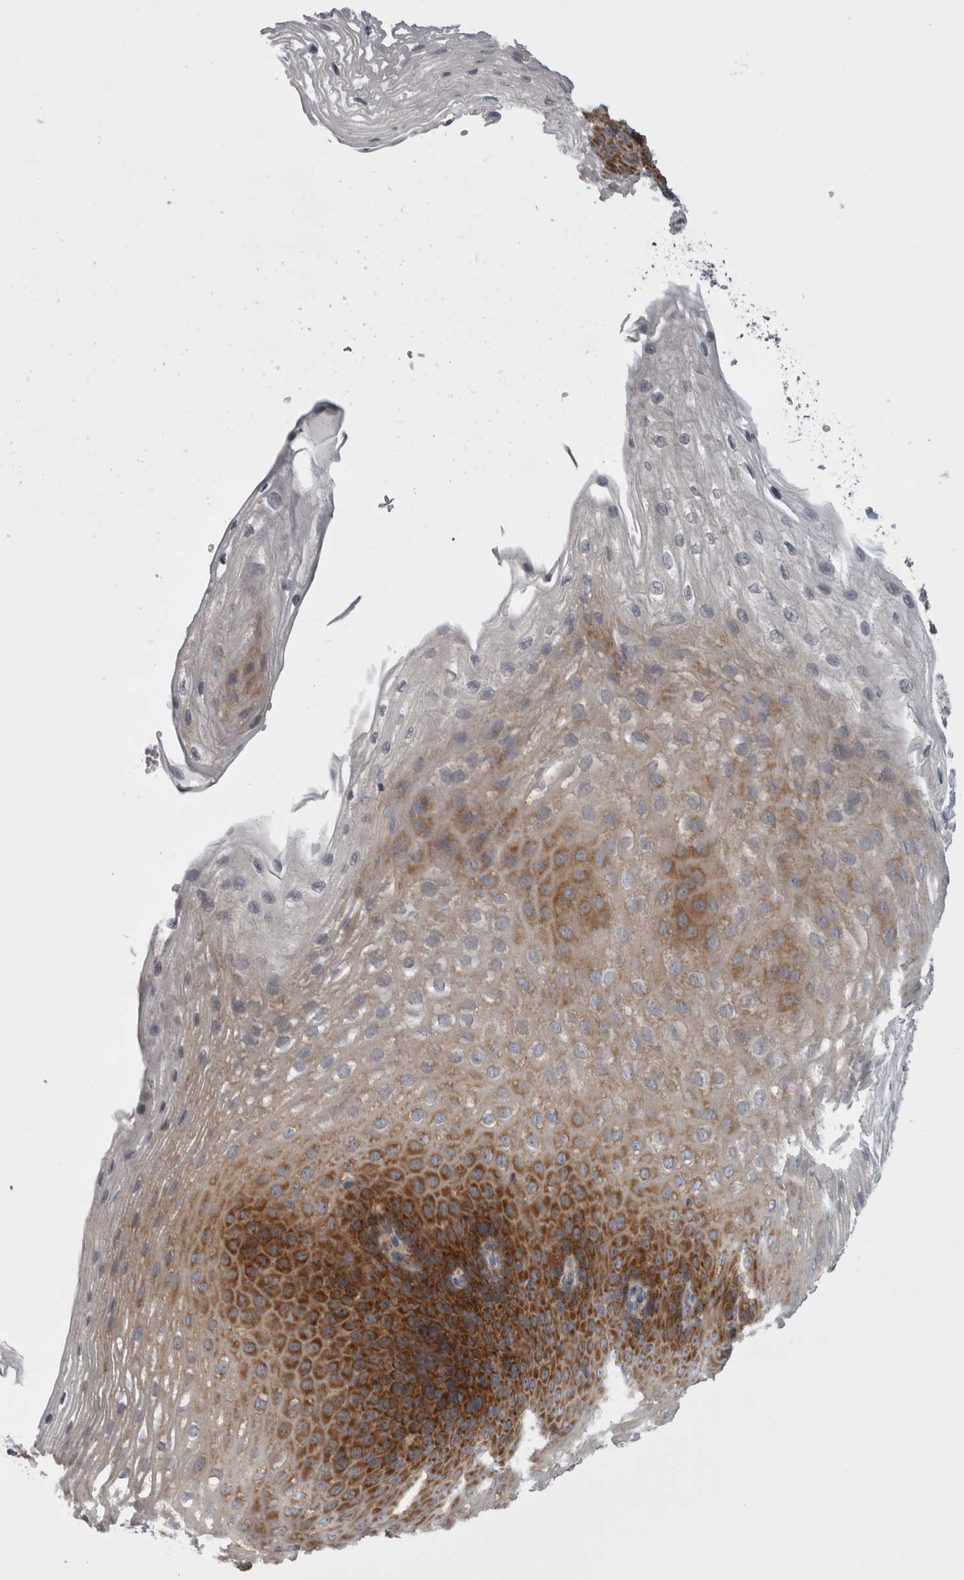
{"staining": {"intensity": "moderate", "quantity": ">75%", "location": "cytoplasmic/membranous"}, "tissue": "esophagus", "cell_type": "Squamous epithelial cells", "image_type": "normal", "snomed": [{"axis": "morphology", "description": "Normal tissue, NOS"}, {"axis": "topography", "description": "Esophagus"}], "caption": "Moderate cytoplasmic/membranous staining for a protein is appreciated in about >75% of squamous epithelial cells of unremarkable esophagus using IHC.", "gene": "PRRC2C", "patient": {"sex": "female", "age": 66}}